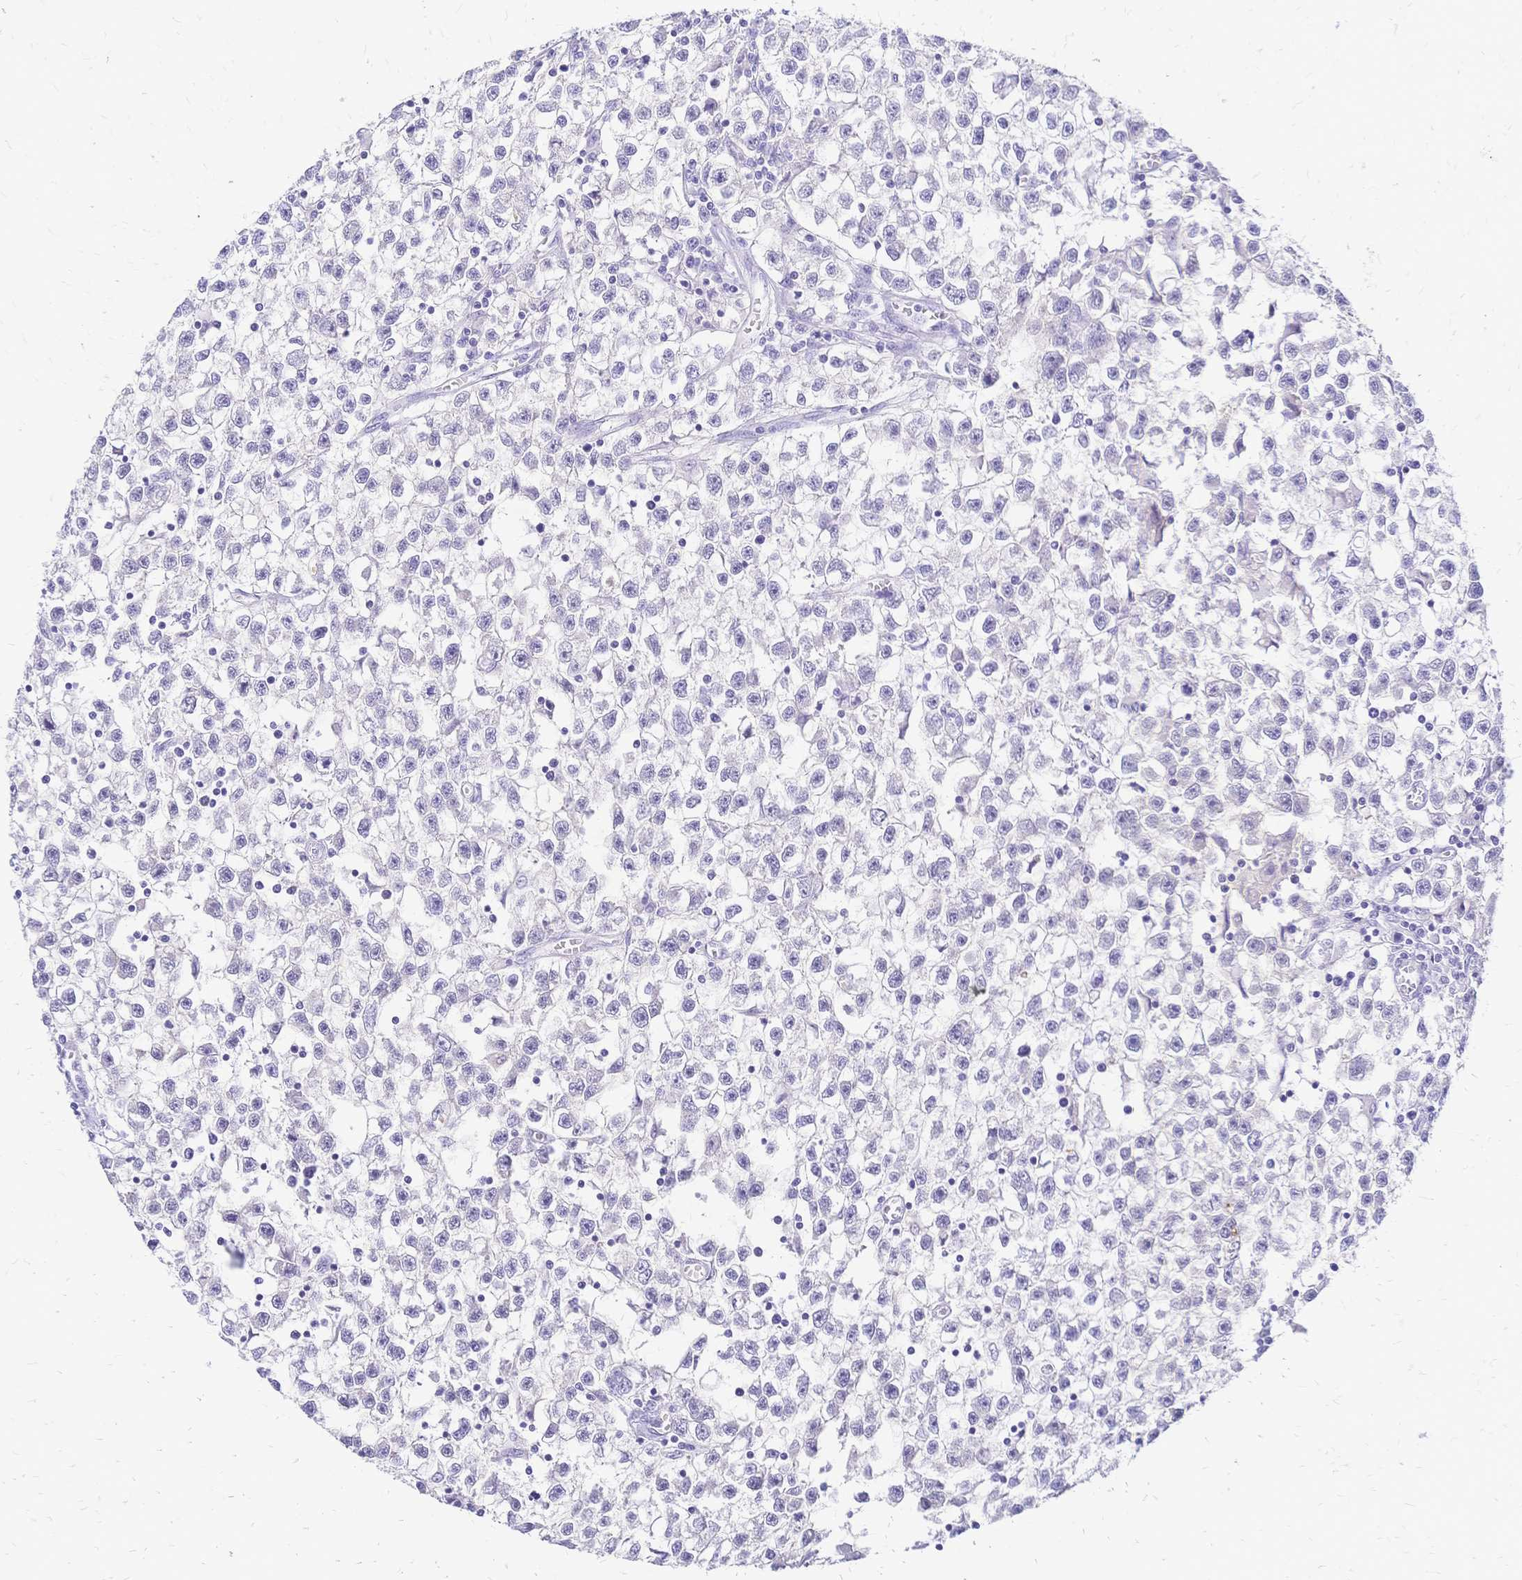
{"staining": {"intensity": "negative", "quantity": "none", "location": "none"}, "tissue": "testis cancer", "cell_type": "Tumor cells", "image_type": "cancer", "snomed": [{"axis": "morphology", "description": "Seminoma, NOS"}, {"axis": "topography", "description": "Testis"}], "caption": "IHC micrograph of neoplastic tissue: seminoma (testis) stained with DAB exhibits no significant protein expression in tumor cells.", "gene": "FA2H", "patient": {"sex": "male", "age": 31}}